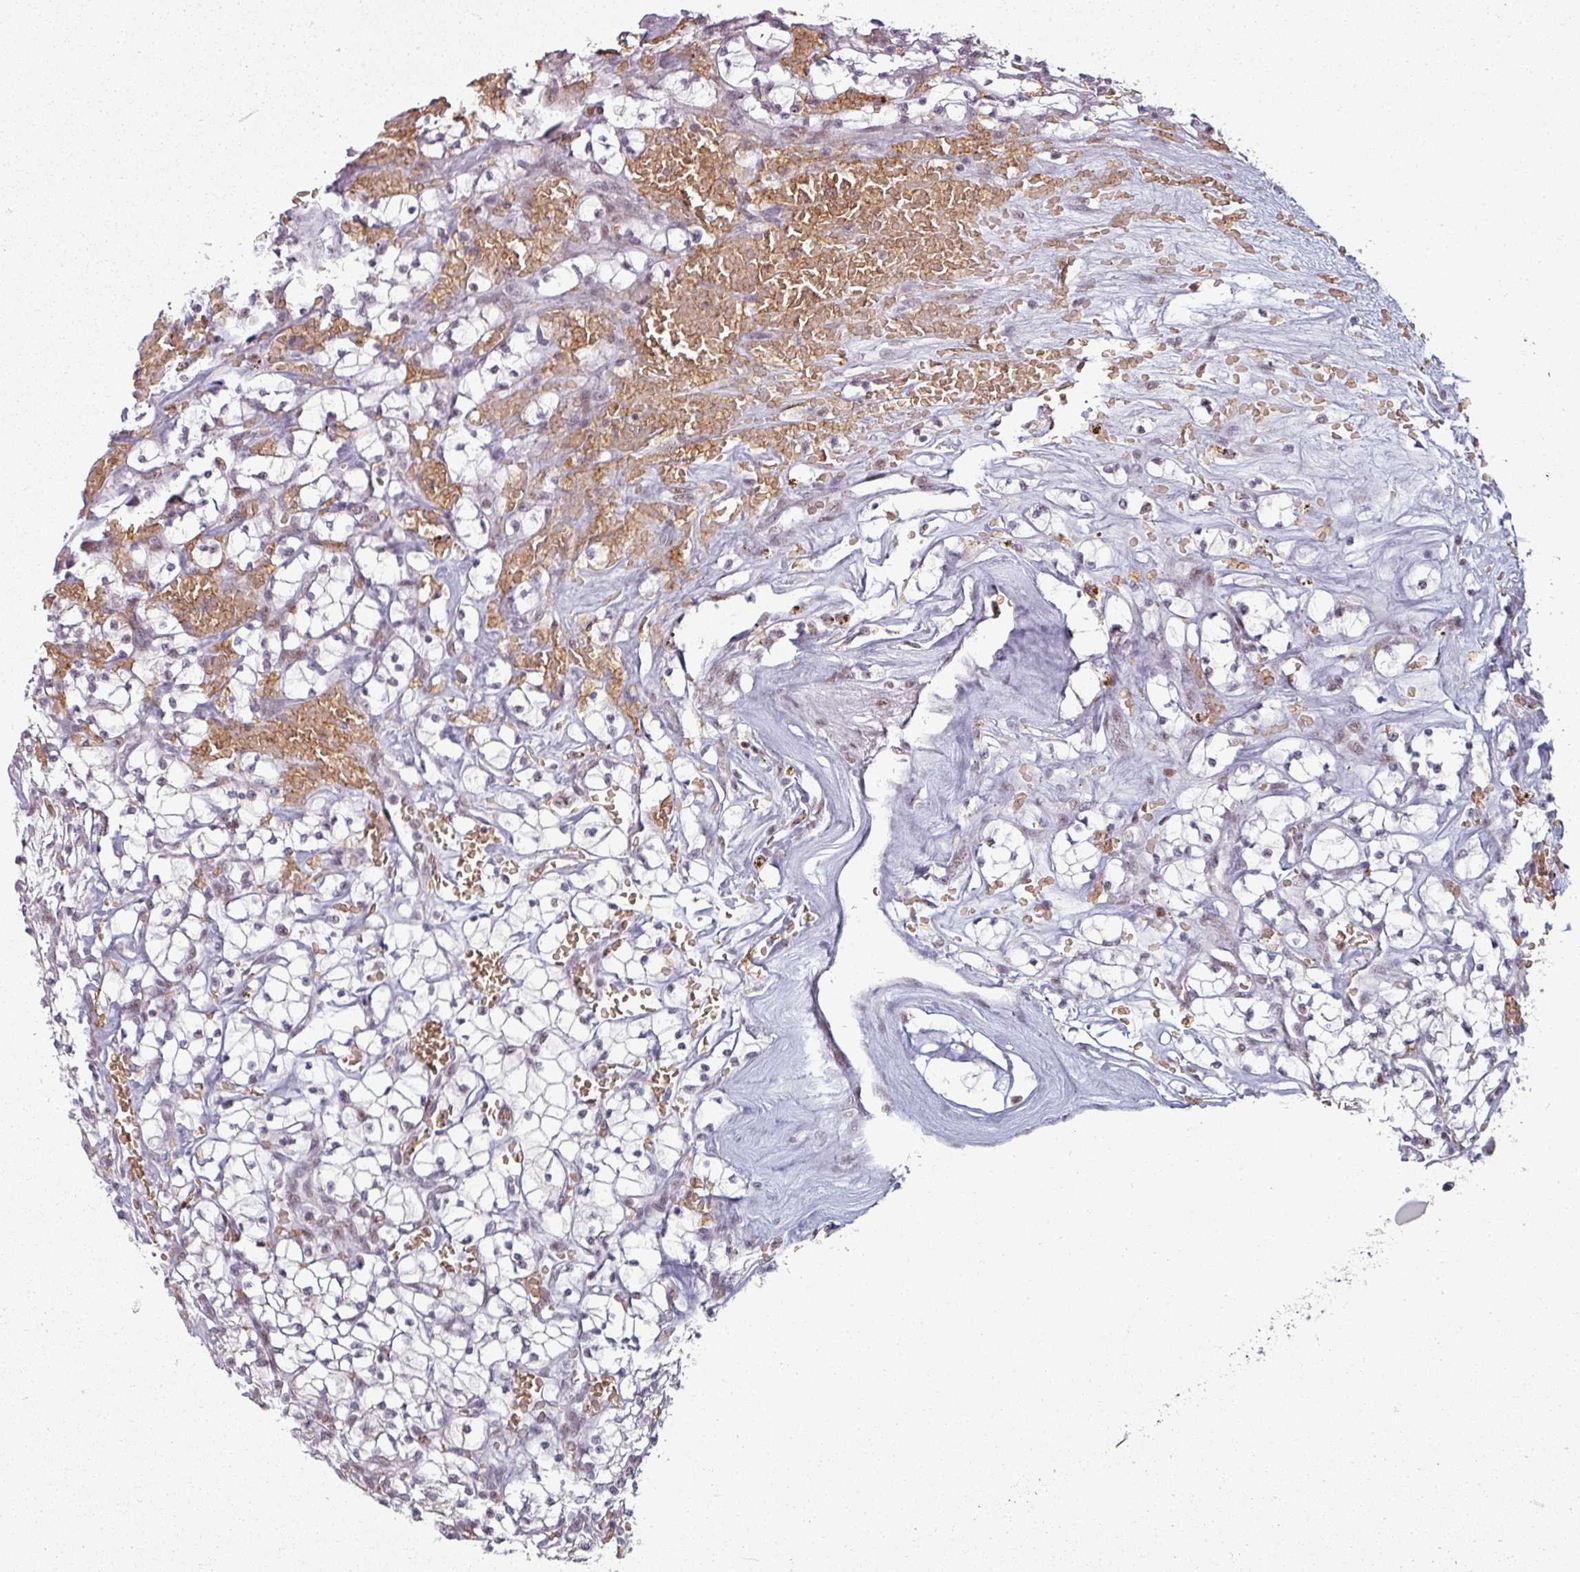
{"staining": {"intensity": "weak", "quantity": "<25%", "location": "nuclear"}, "tissue": "renal cancer", "cell_type": "Tumor cells", "image_type": "cancer", "snomed": [{"axis": "morphology", "description": "Adenocarcinoma, NOS"}, {"axis": "topography", "description": "Kidney"}], "caption": "DAB immunohistochemical staining of renal cancer displays no significant expression in tumor cells. (Brightfield microscopy of DAB immunohistochemistry (IHC) at high magnification).", "gene": "NCOR1", "patient": {"sex": "female", "age": 64}}